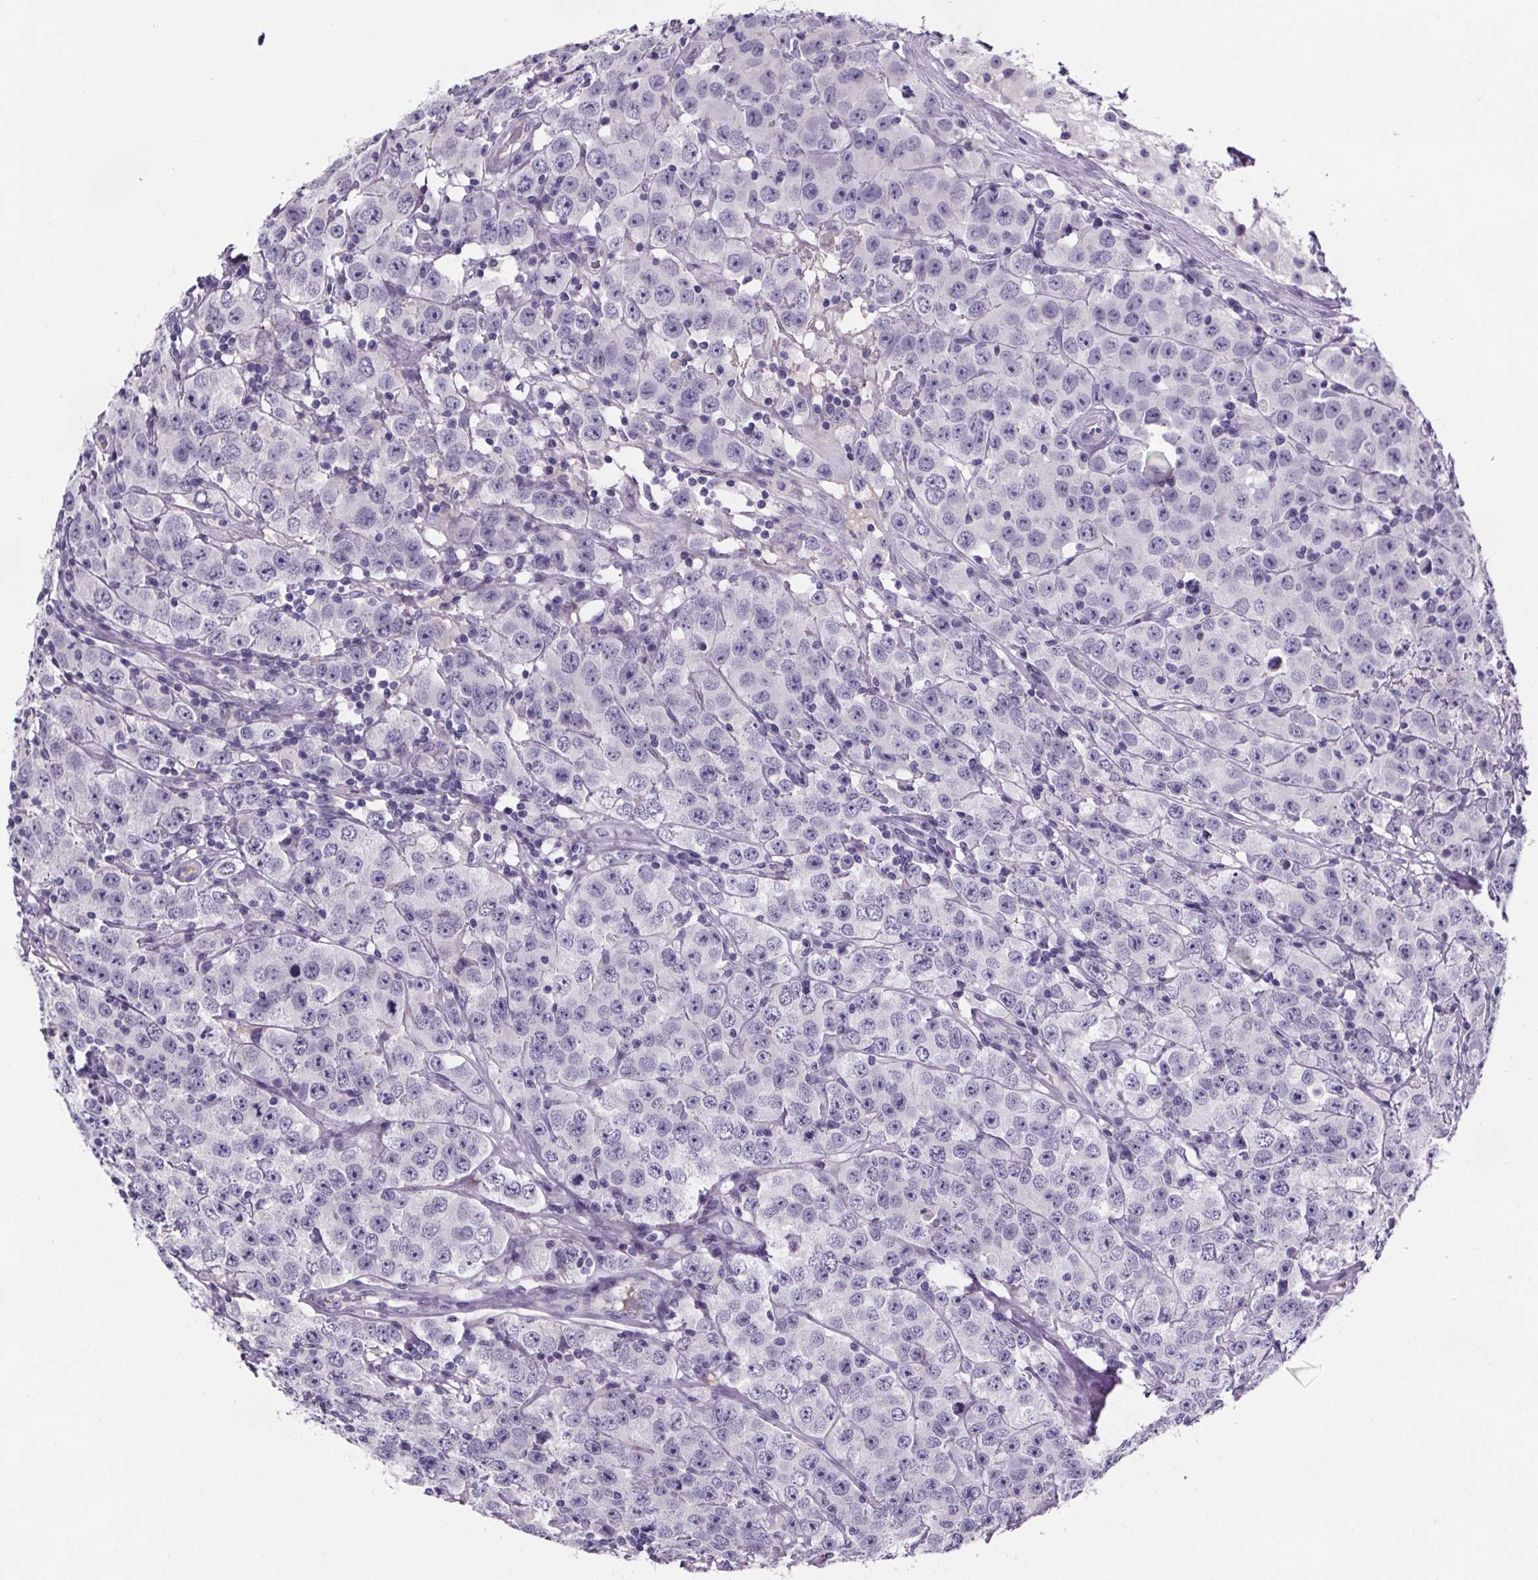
{"staining": {"intensity": "negative", "quantity": "none", "location": "none"}, "tissue": "testis cancer", "cell_type": "Tumor cells", "image_type": "cancer", "snomed": [{"axis": "morphology", "description": "Seminoma, NOS"}, {"axis": "topography", "description": "Testis"}], "caption": "DAB (3,3'-diaminobenzidine) immunohistochemical staining of human testis cancer demonstrates no significant expression in tumor cells. (Stains: DAB immunohistochemistry with hematoxylin counter stain, Microscopy: brightfield microscopy at high magnification).", "gene": "CUBN", "patient": {"sex": "male", "age": 52}}